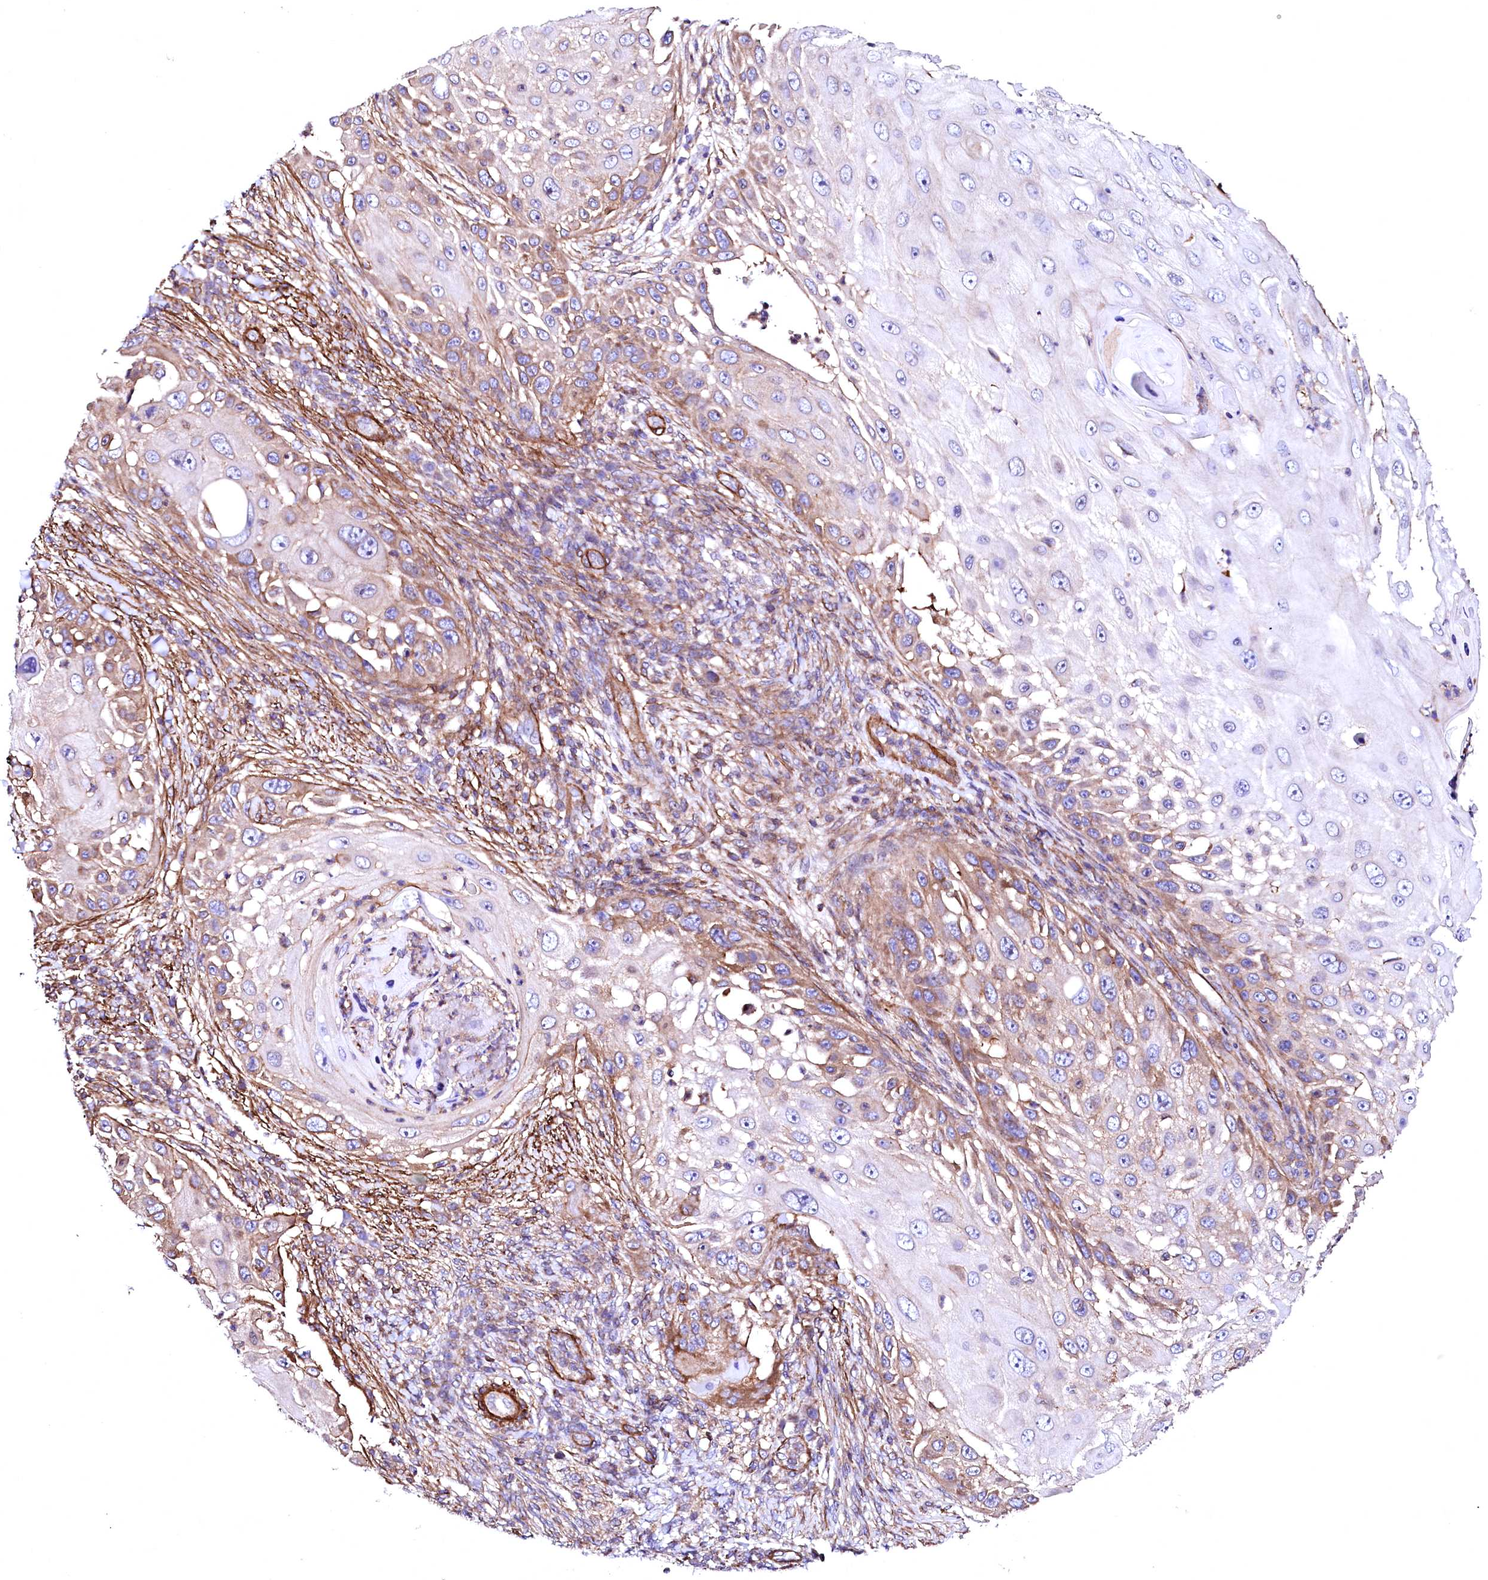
{"staining": {"intensity": "moderate", "quantity": "<25%", "location": "cytoplasmic/membranous"}, "tissue": "skin cancer", "cell_type": "Tumor cells", "image_type": "cancer", "snomed": [{"axis": "morphology", "description": "Squamous cell carcinoma, NOS"}, {"axis": "topography", "description": "Skin"}], "caption": "Approximately <25% of tumor cells in human skin cancer reveal moderate cytoplasmic/membranous protein expression as visualized by brown immunohistochemical staining.", "gene": "GPR176", "patient": {"sex": "female", "age": 44}}